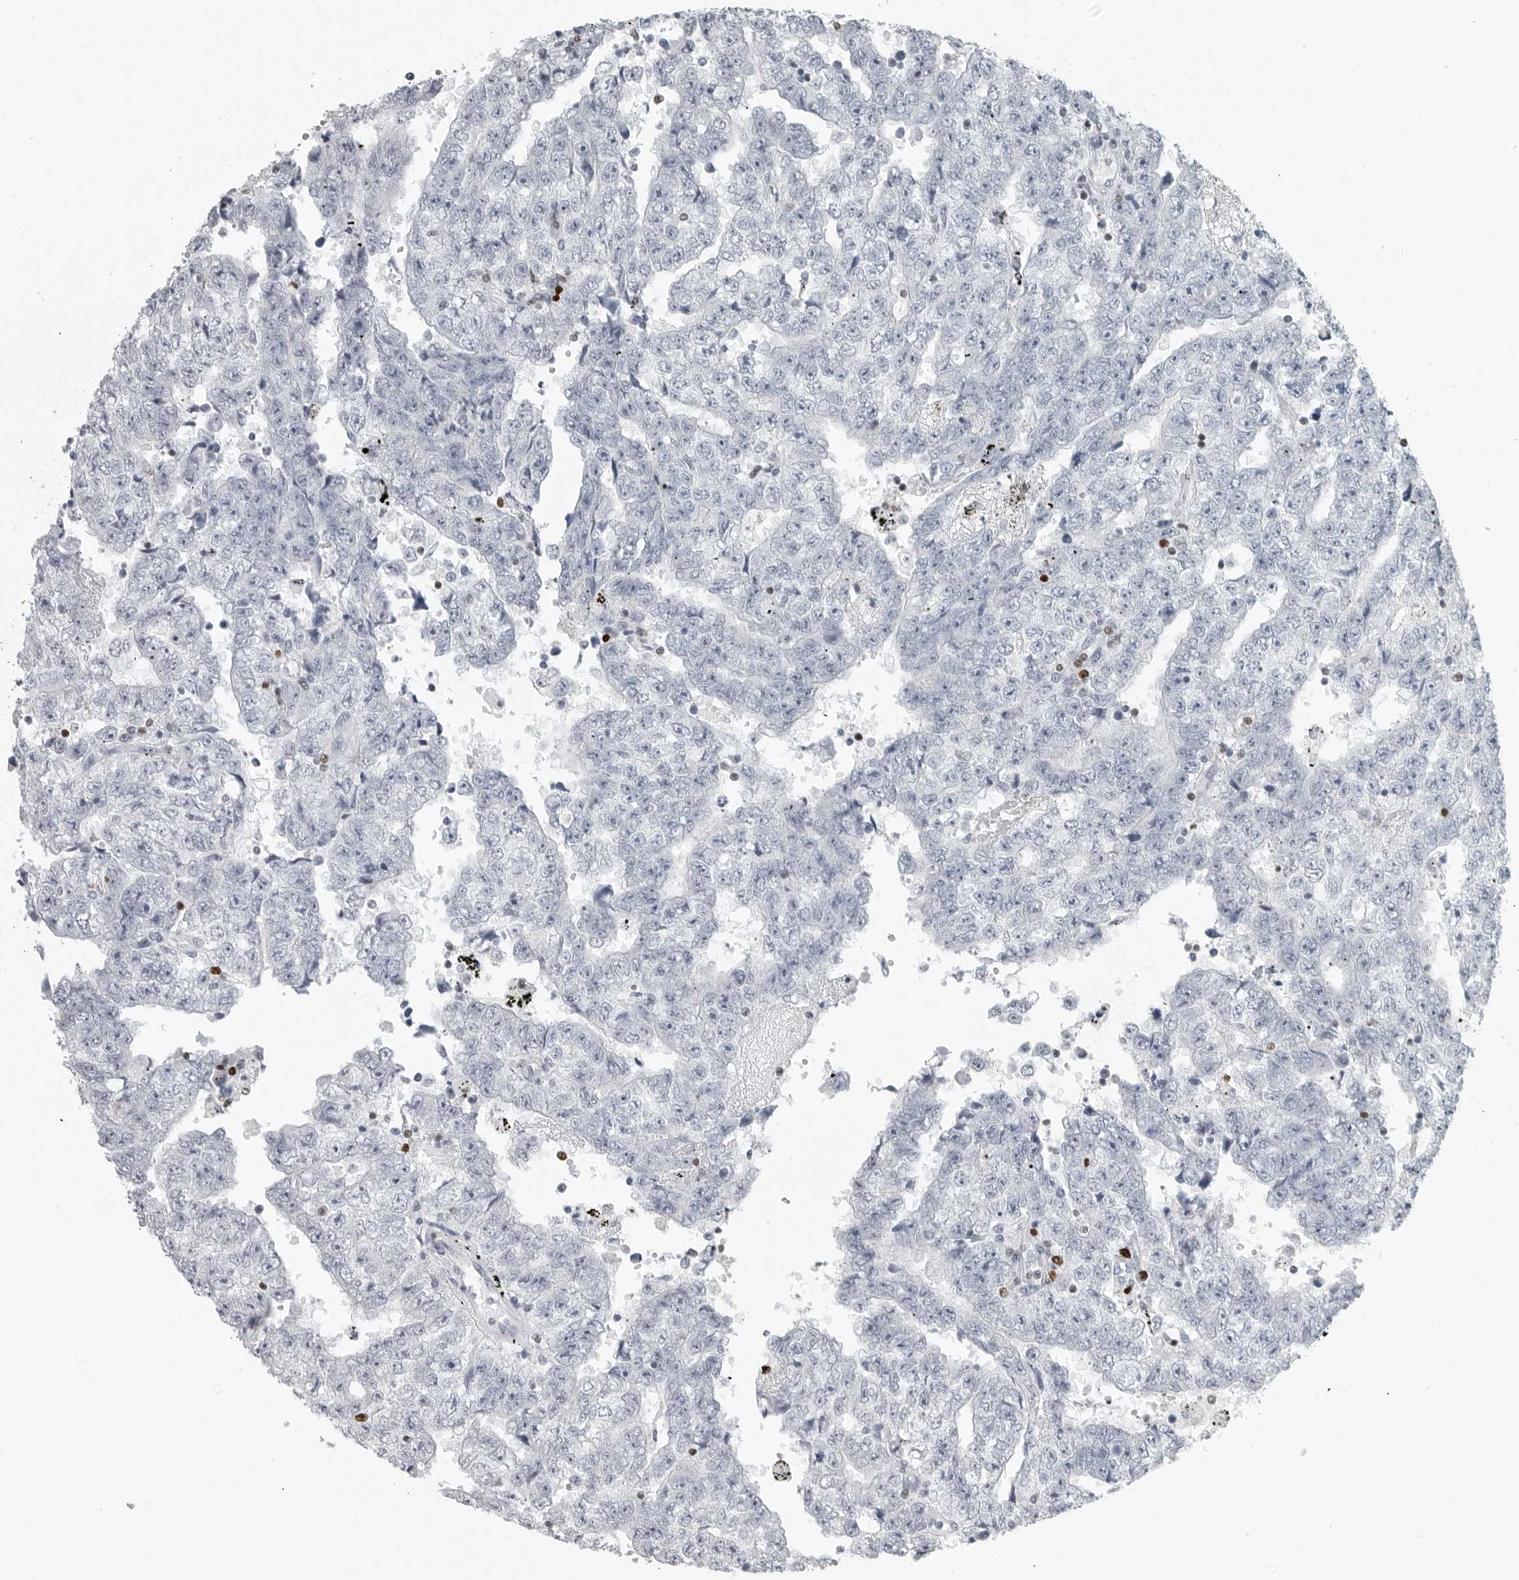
{"staining": {"intensity": "negative", "quantity": "none", "location": "none"}, "tissue": "testis cancer", "cell_type": "Tumor cells", "image_type": "cancer", "snomed": [{"axis": "morphology", "description": "Carcinoma, Embryonal, NOS"}, {"axis": "topography", "description": "Testis"}], "caption": "Immunohistochemistry (IHC) micrograph of testis embryonal carcinoma stained for a protein (brown), which reveals no positivity in tumor cells.", "gene": "SATB2", "patient": {"sex": "male", "age": 25}}